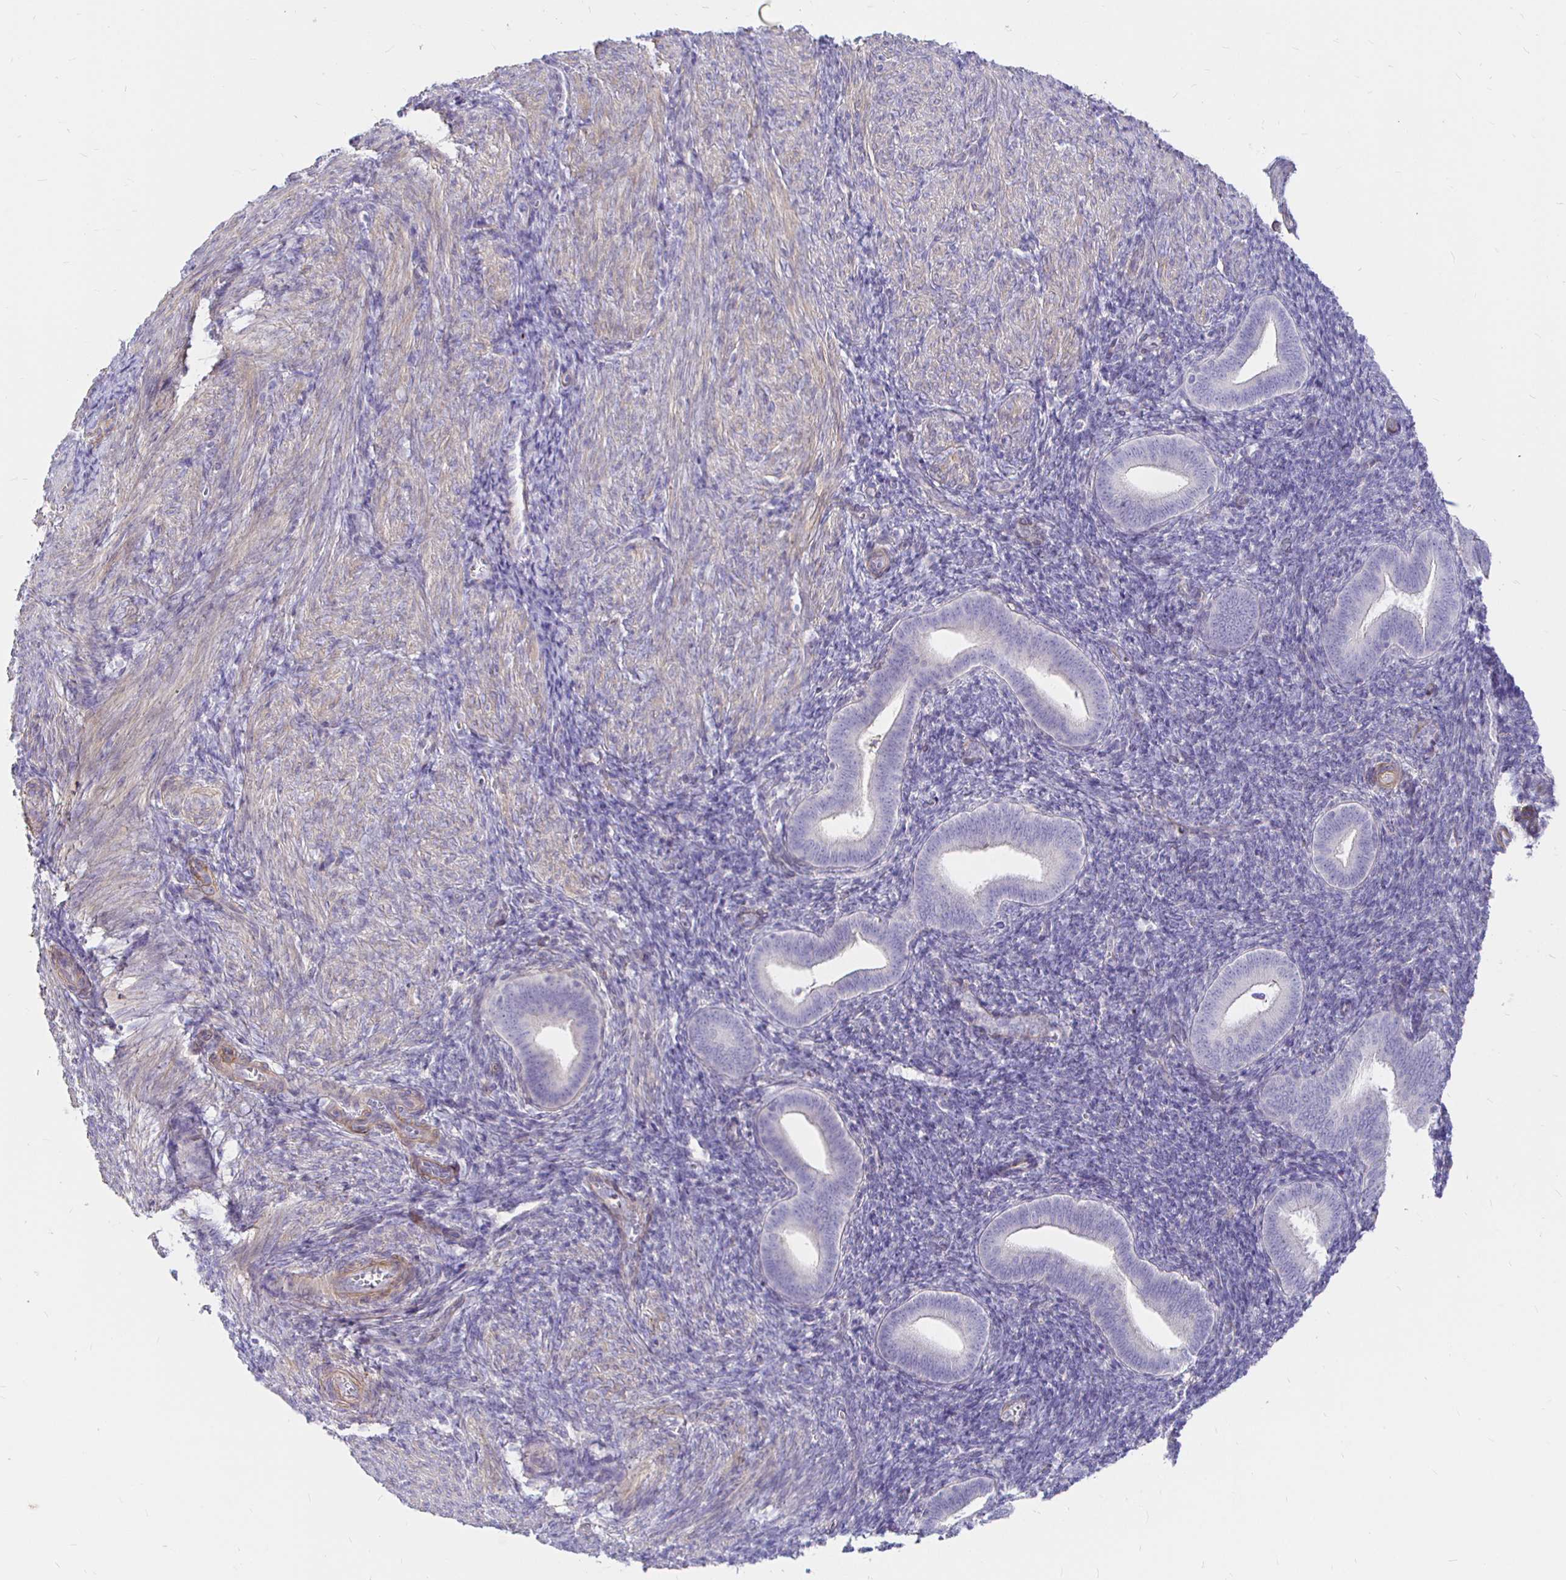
{"staining": {"intensity": "negative", "quantity": "none", "location": "none"}, "tissue": "endometrium", "cell_type": "Cells in endometrial stroma", "image_type": "normal", "snomed": [{"axis": "morphology", "description": "Normal tissue, NOS"}, {"axis": "topography", "description": "Endometrium"}], "caption": "The histopathology image demonstrates no staining of cells in endometrial stroma in normal endometrium.", "gene": "PALM2AKAP2", "patient": {"sex": "female", "age": 25}}